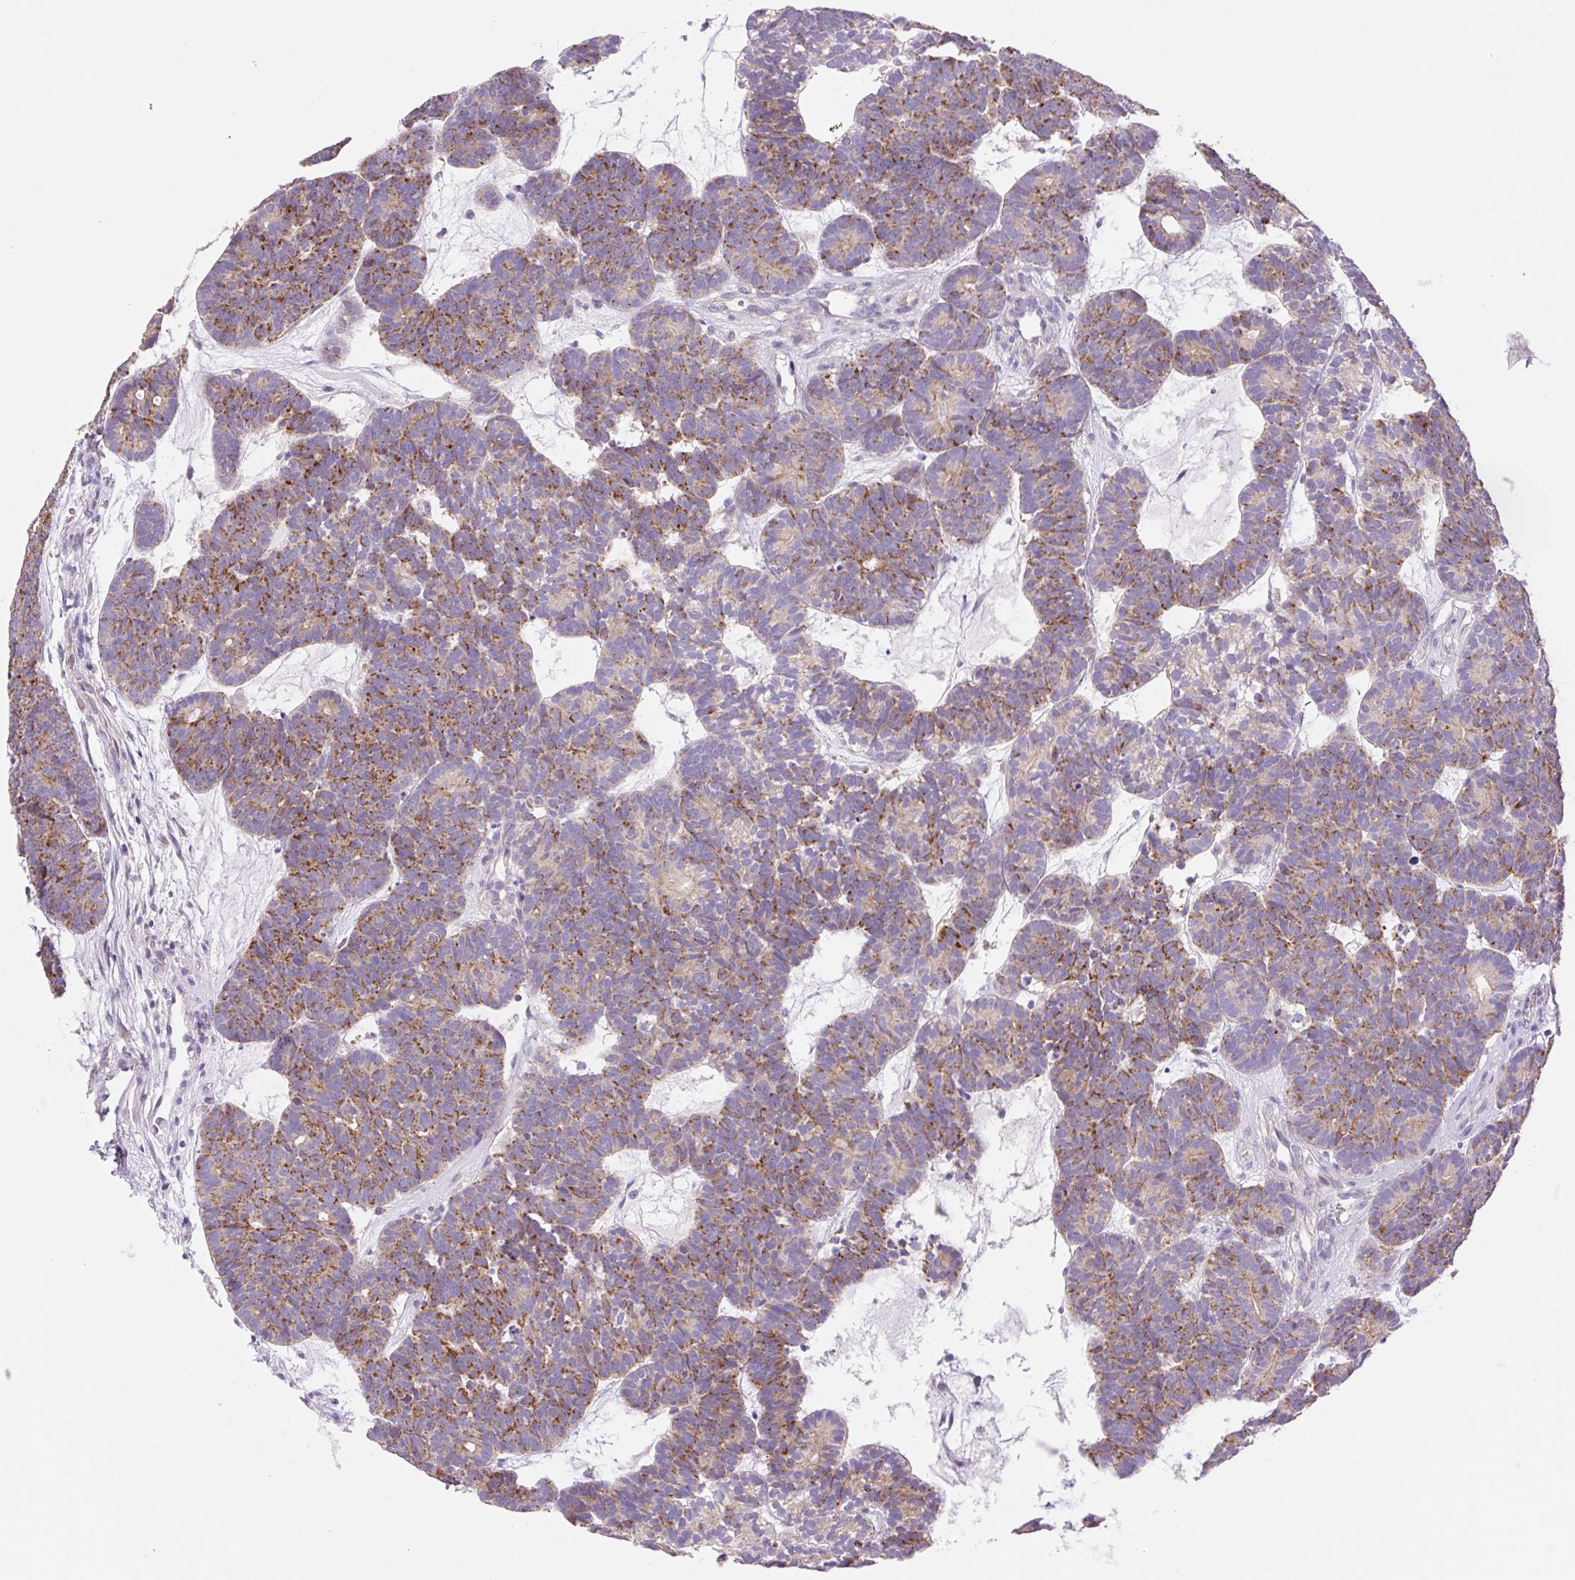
{"staining": {"intensity": "moderate", "quantity": ">75%", "location": "cytoplasmic/membranous"}, "tissue": "head and neck cancer", "cell_type": "Tumor cells", "image_type": "cancer", "snomed": [{"axis": "morphology", "description": "Adenocarcinoma, NOS"}, {"axis": "topography", "description": "Head-Neck"}], "caption": "Adenocarcinoma (head and neck) stained with a brown dye reveals moderate cytoplasmic/membranous positive positivity in approximately >75% of tumor cells.", "gene": "COPZ2", "patient": {"sex": "female", "age": 81}}